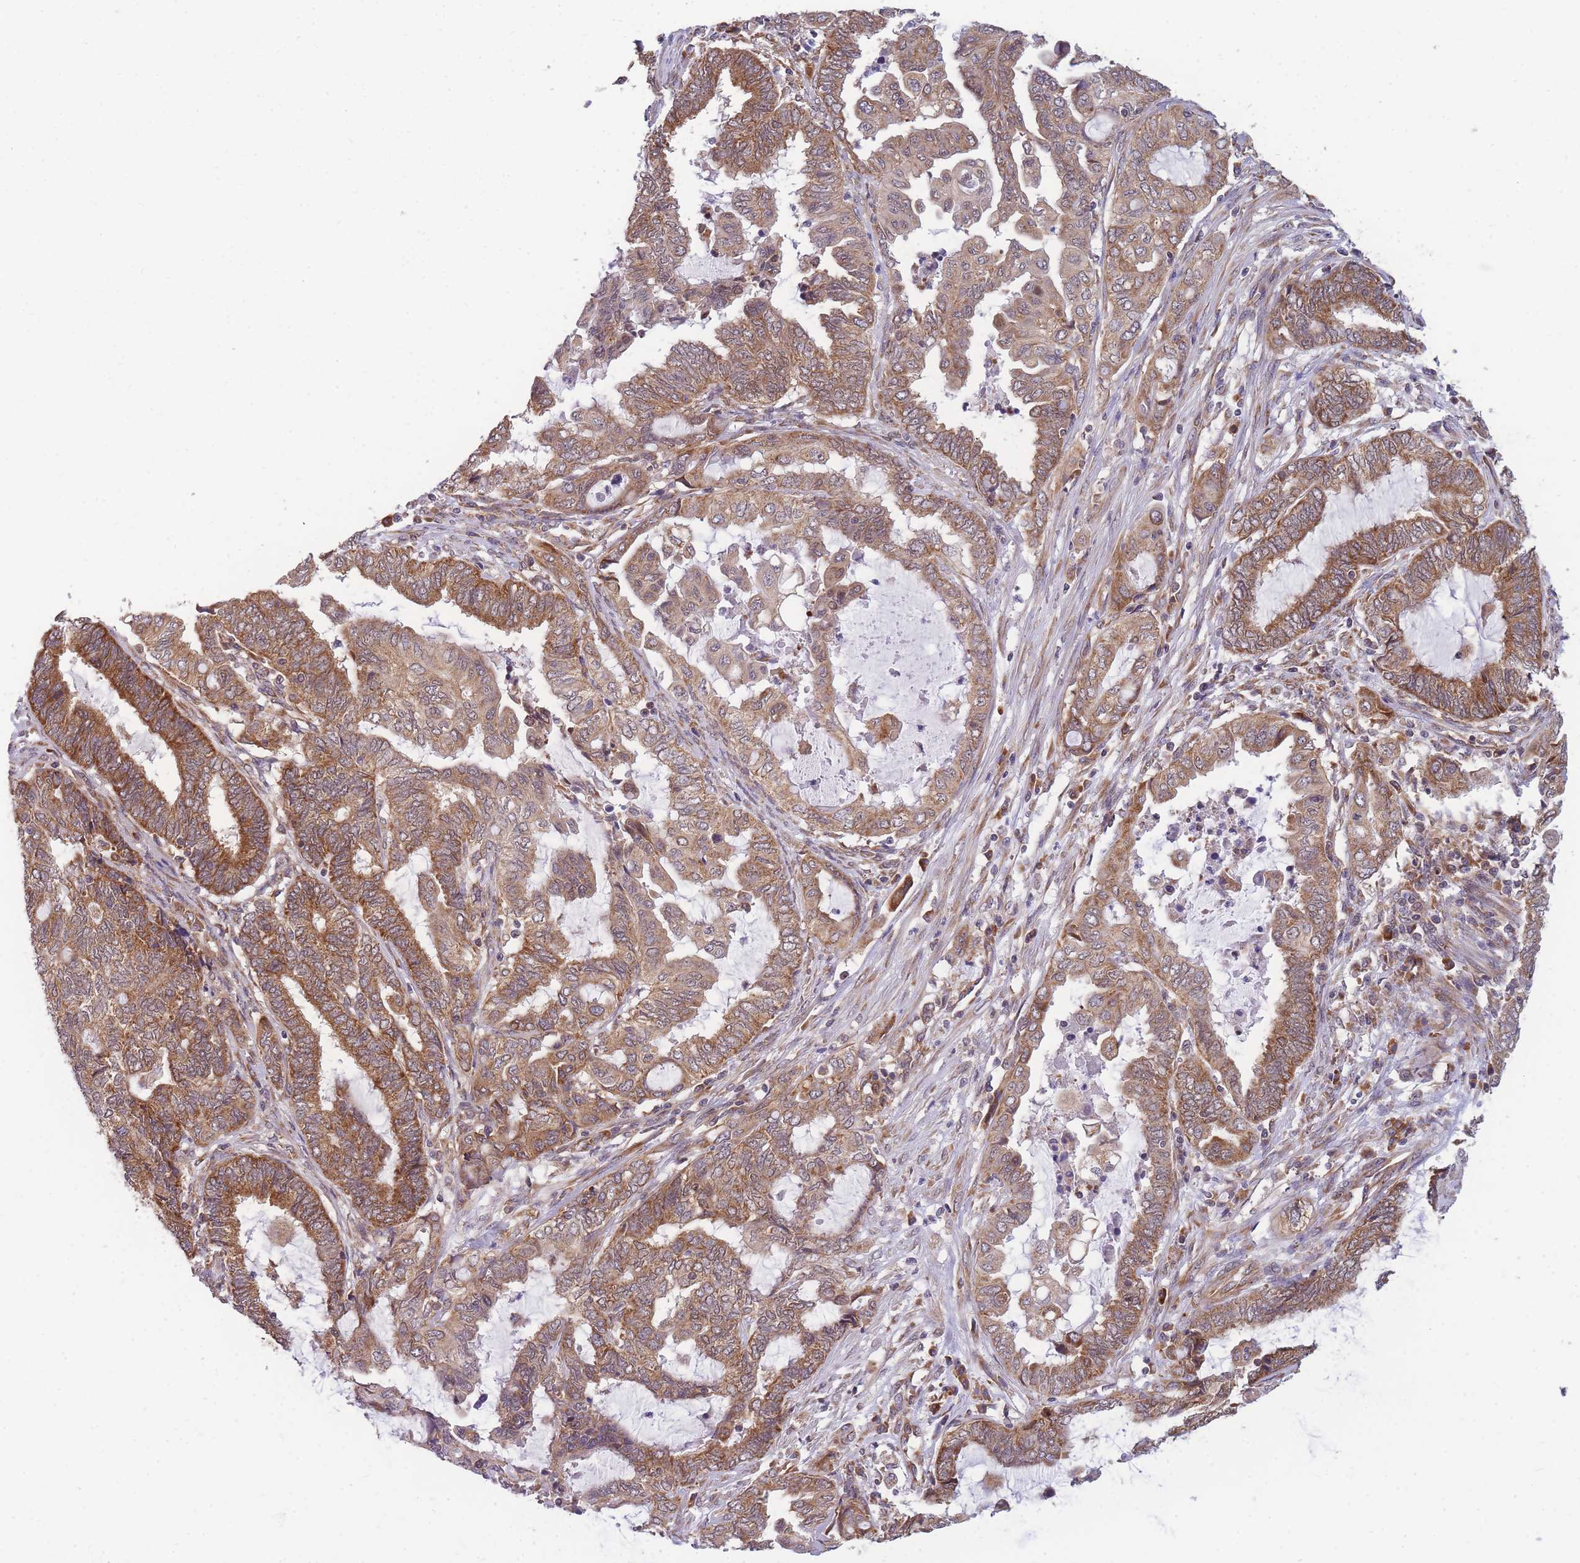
{"staining": {"intensity": "moderate", "quantity": ">75%", "location": "cytoplasmic/membranous"}, "tissue": "endometrial cancer", "cell_type": "Tumor cells", "image_type": "cancer", "snomed": [{"axis": "morphology", "description": "Adenocarcinoma, NOS"}, {"axis": "topography", "description": "Uterus"}, {"axis": "topography", "description": "Endometrium"}], "caption": "This micrograph exhibits endometrial adenocarcinoma stained with immunohistochemistry (IHC) to label a protein in brown. The cytoplasmic/membranous of tumor cells show moderate positivity for the protein. Nuclei are counter-stained blue.", "gene": "MRPL23", "patient": {"sex": "female", "age": 70}}